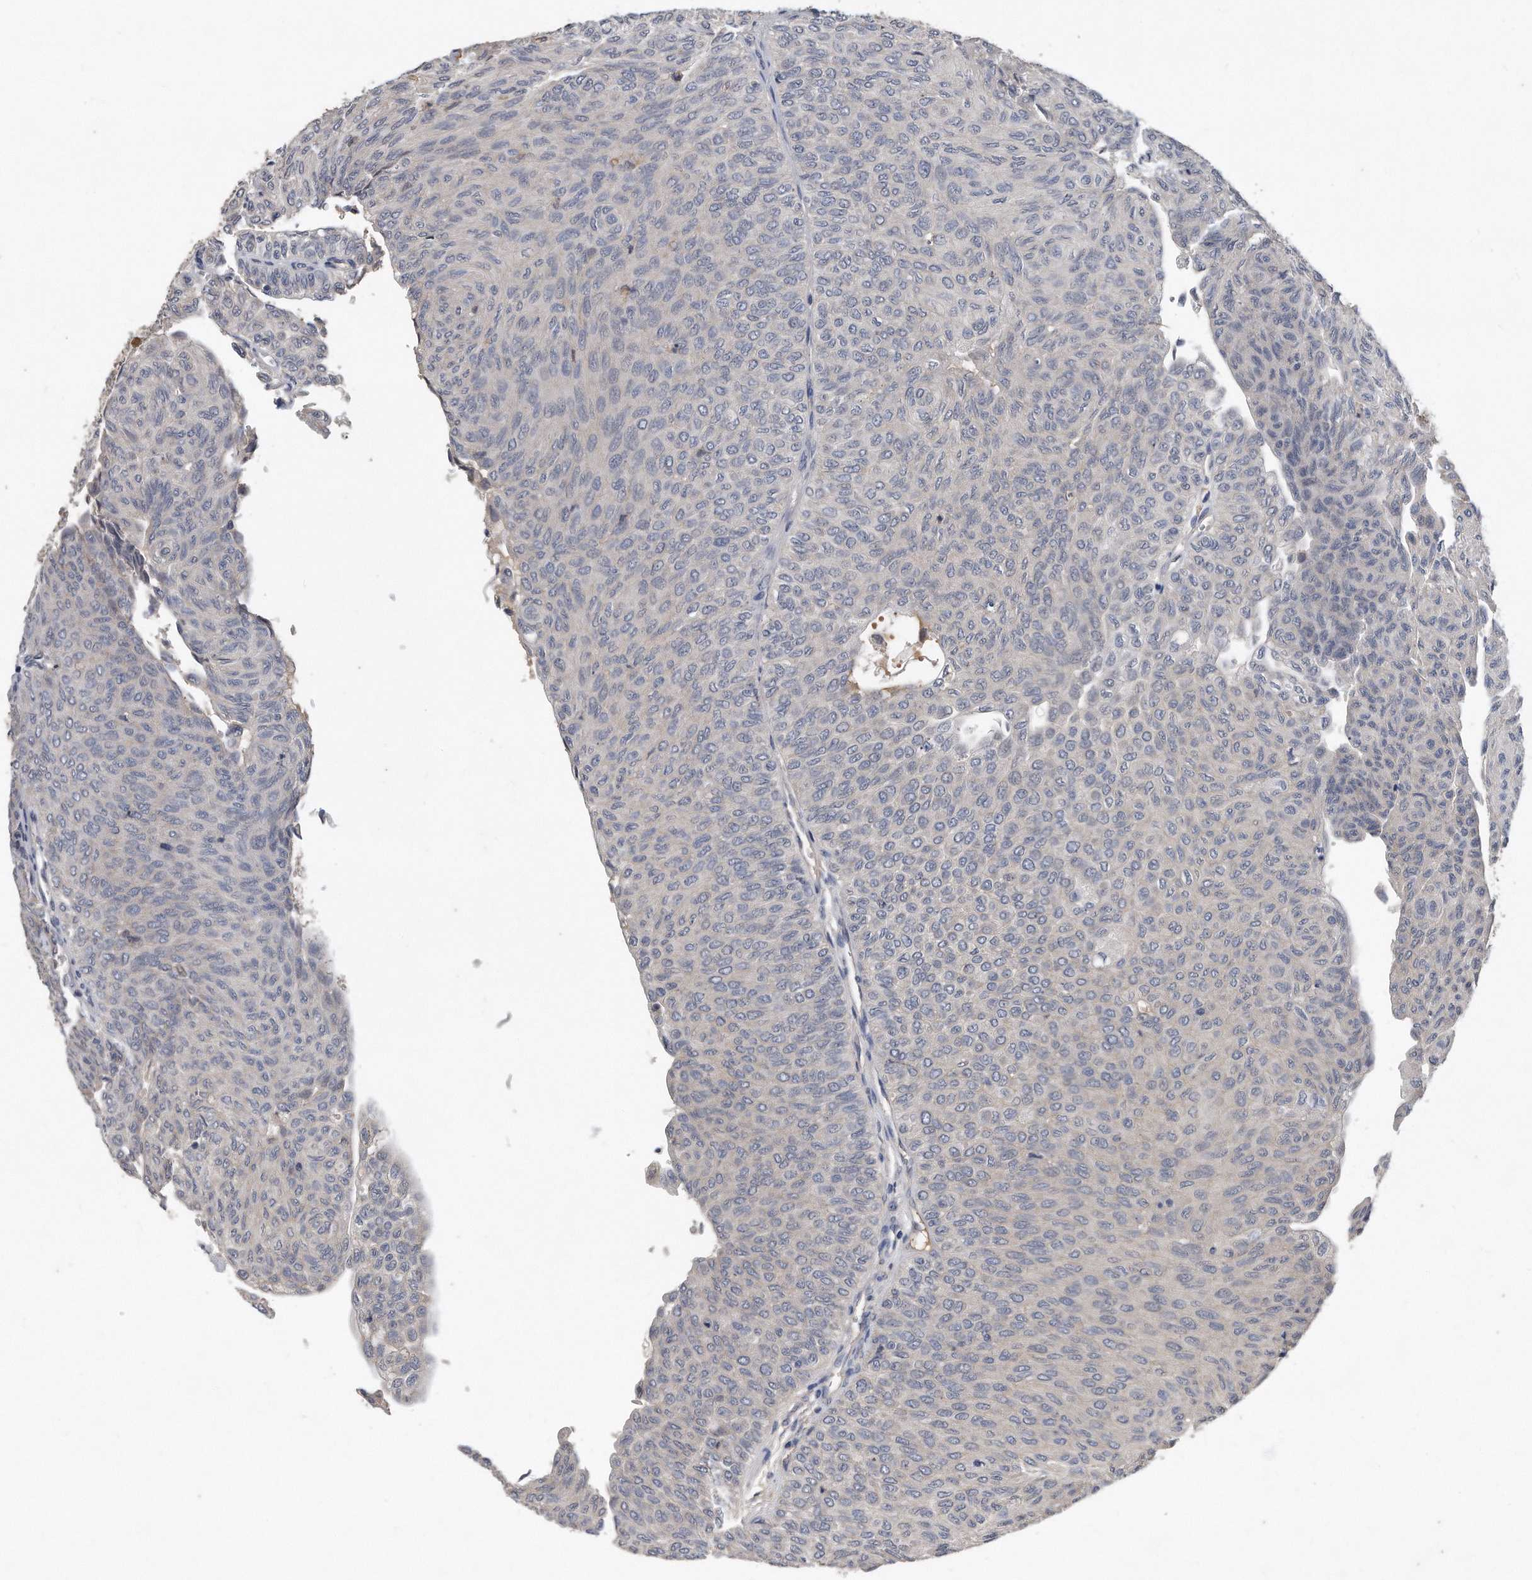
{"staining": {"intensity": "negative", "quantity": "none", "location": "none"}, "tissue": "urothelial cancer", "cell_type": "Tumor cells", "image_type": "cancer", "snomed": [{"axis": "morphology", "description": "Urothelial carcinoma, Low grade"}, {"axis": "topography", "description": "Urinary bladder"}], "caption": "Tumor cells show no significant protein positivity in urothelial cancer.", "gene": "HOMER3", "patient": {"sex": "male", "age": 78}}